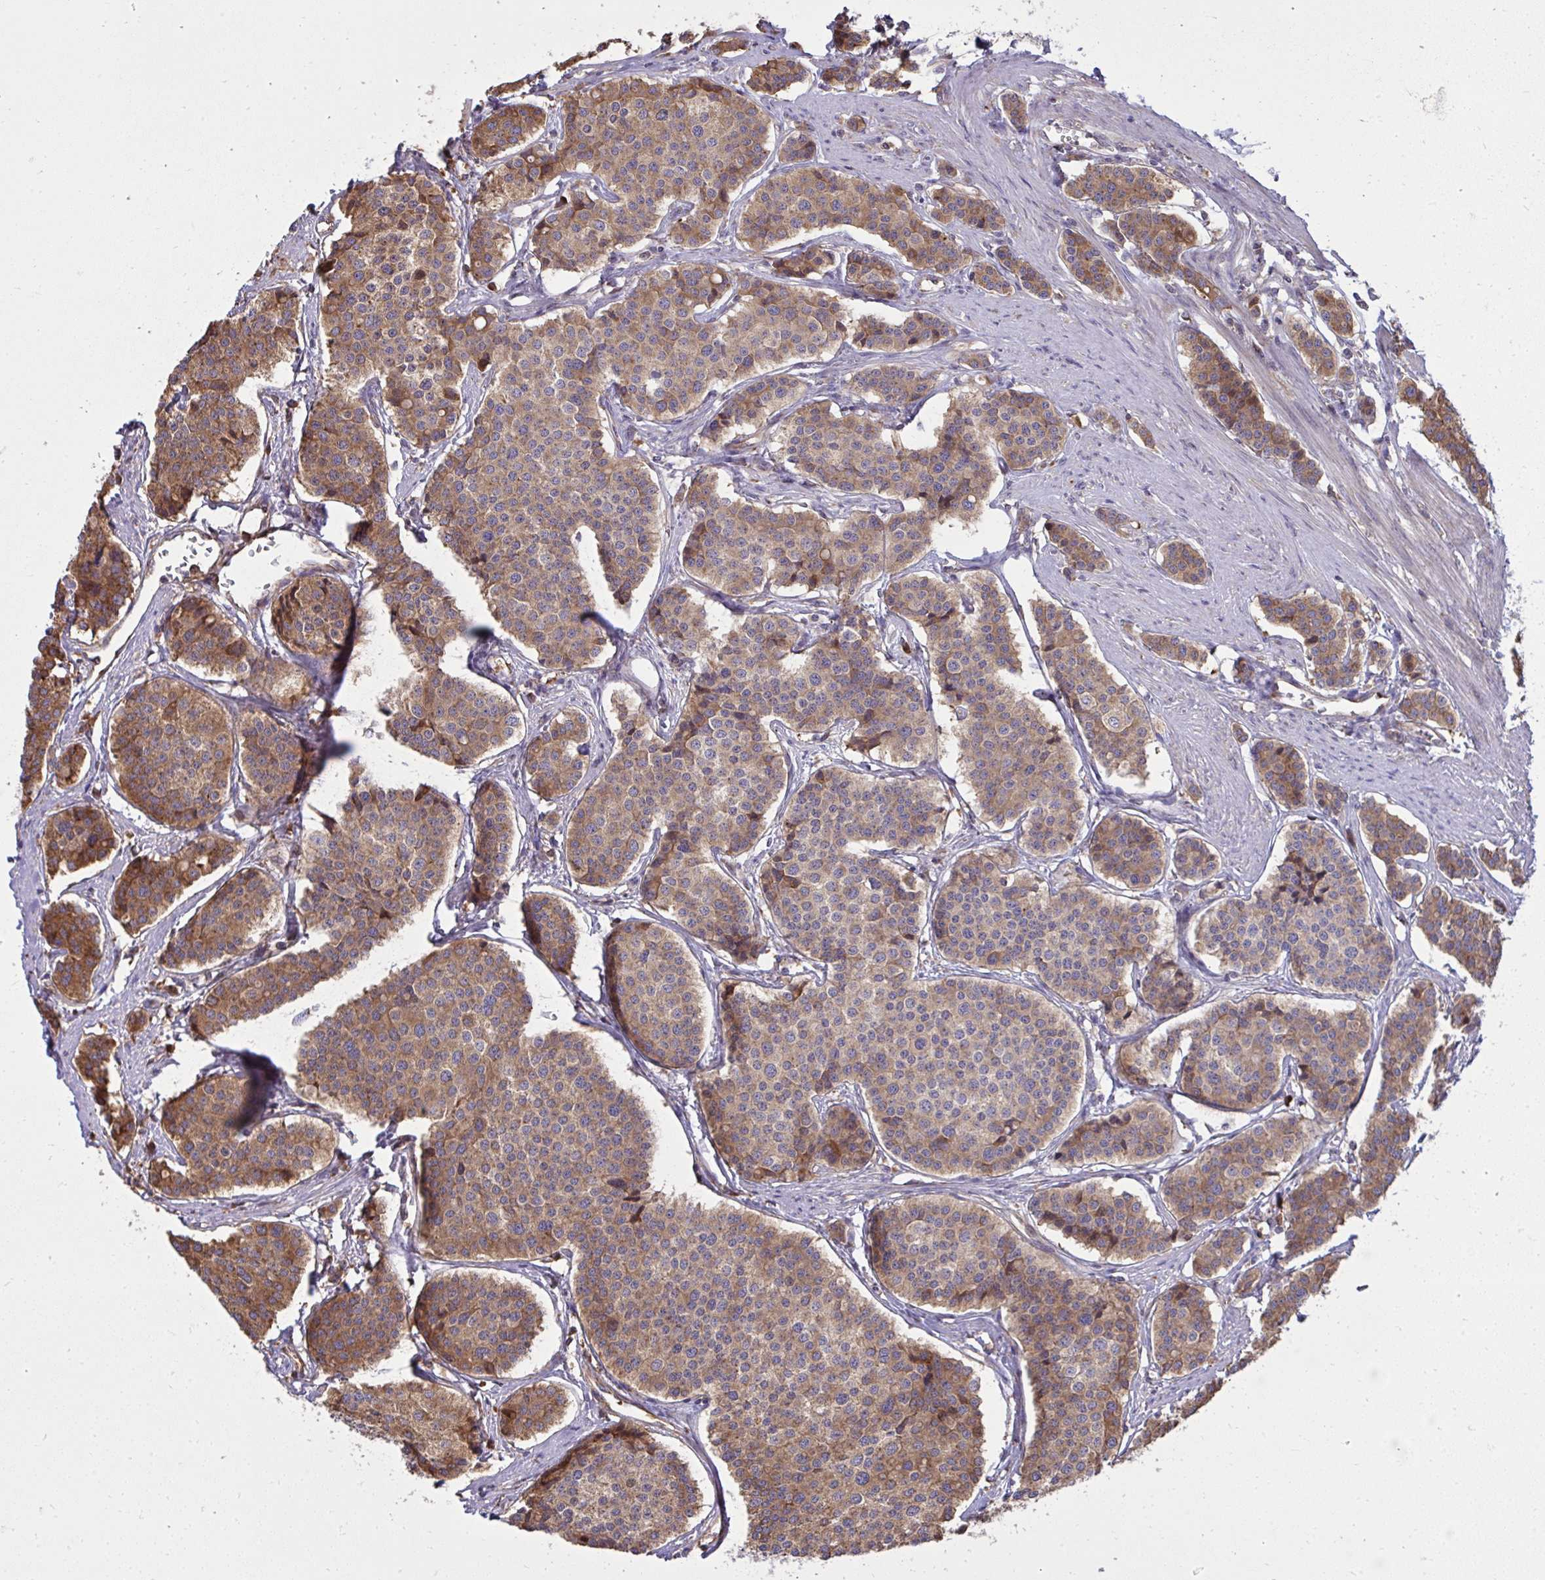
{"staining": {"intensity": "moderate", "quantity": ">75%", "location": "cytoplasmic/membranous"}, "tissue": "carcinoid", "cell_type": "Tumor cells", "image_type": "cancer", "snomed": [{"axis": "morphology", "description": "Carcinoid, malignant, NOS"}, {"axis": "topography", "description": "Small intestine"}], "caption": "Protein expression analysis of malignant carcinoid shows moderate cytoplasmic/membranous staining in approximately >75% of tumor cells.", "gene": "NMNAT3", "patient": {"sex": "male", "age": 60}}